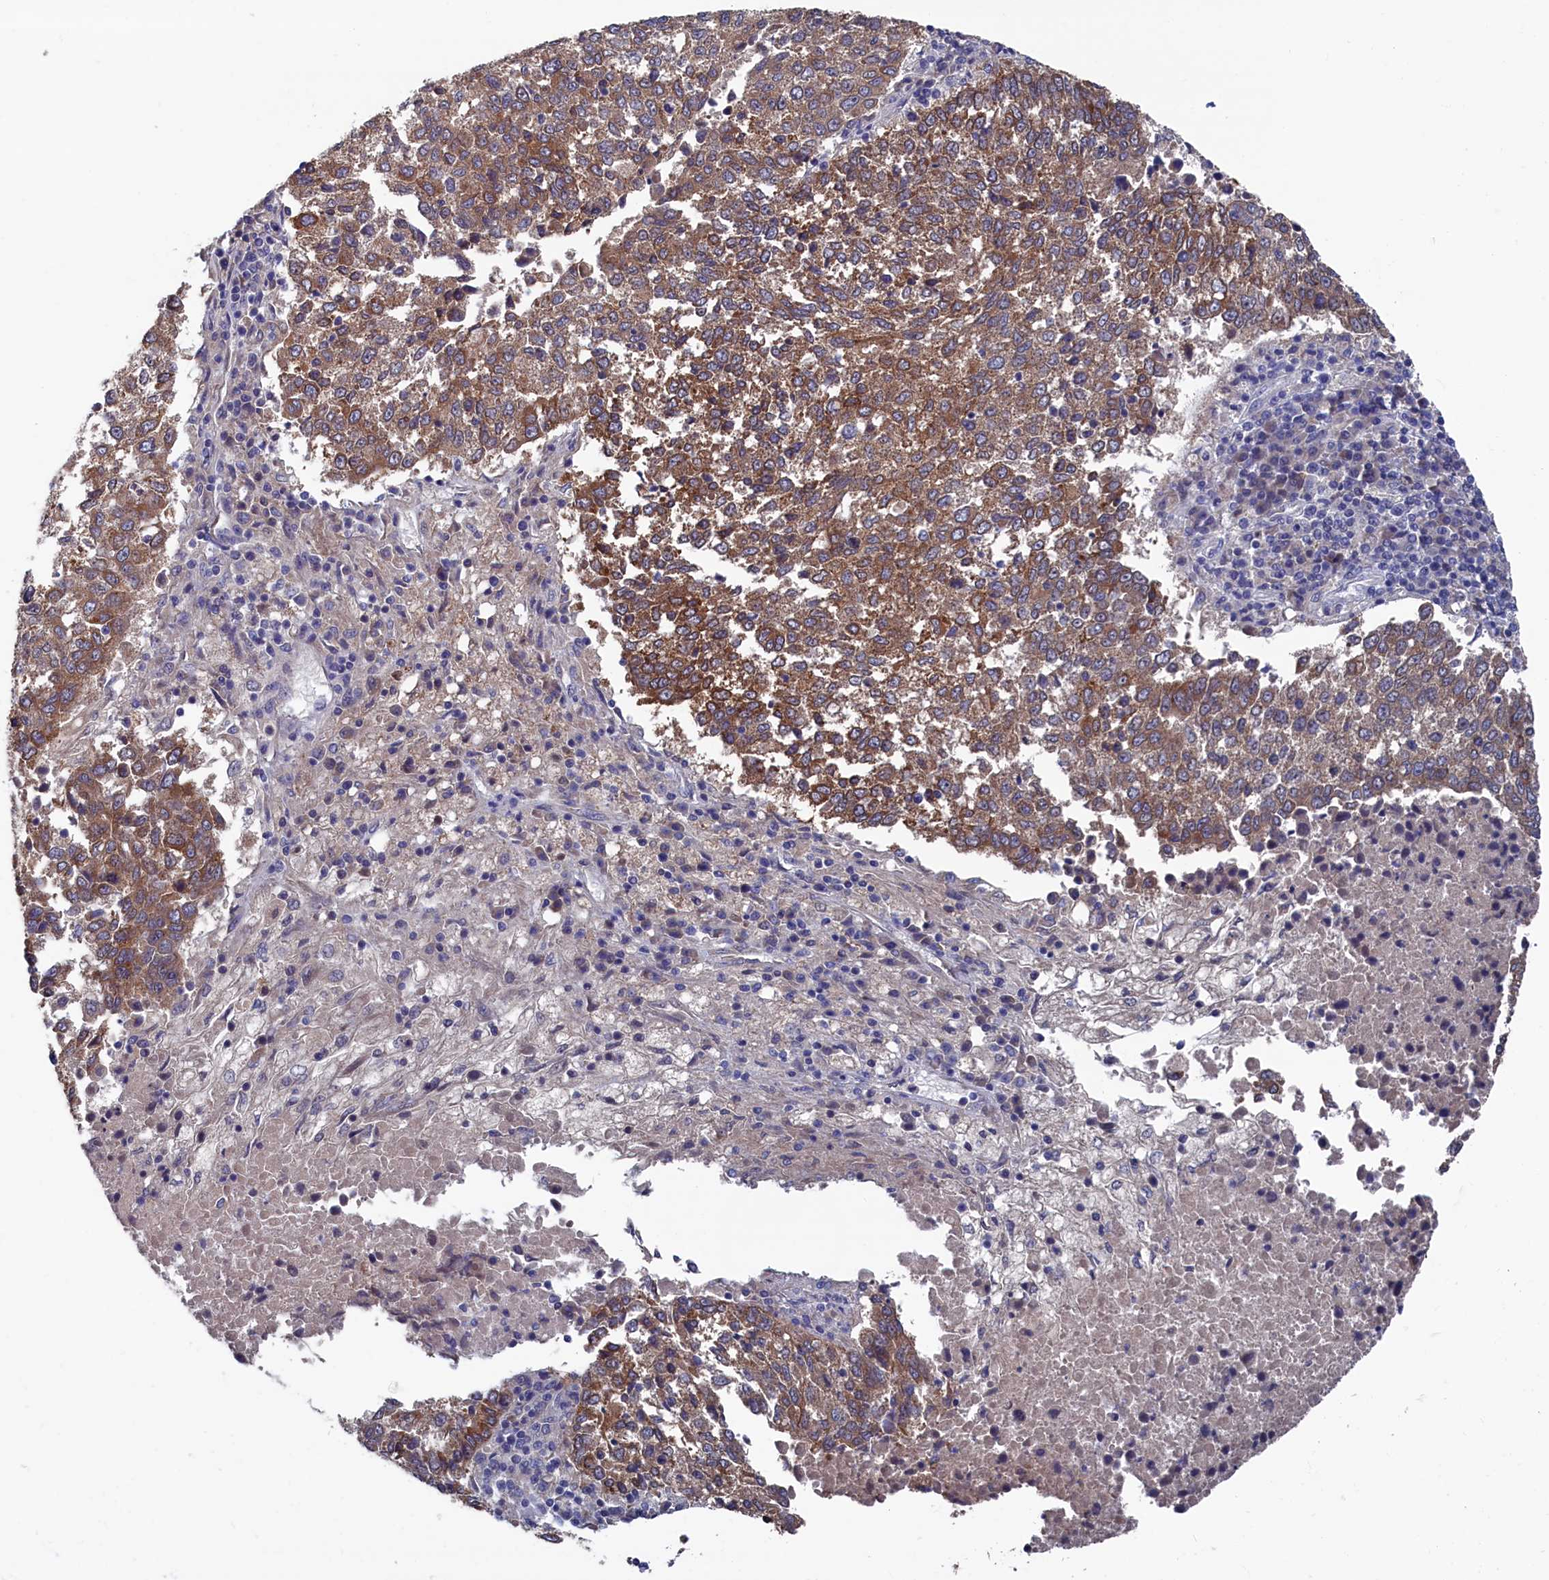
{"staining": {"intensity": "strong", "quantity": ">75%", "location": "cytoplasmic/membranous"}, "tissue": "lung cancer", "cell_type": "Tumor cells", "image_type": "cancer", "snomed": [{"axis": "morphology", "description": "Squamous cell carcinoma, NOS"}, {"axis": "topography", "description": "Lung"}], "caption": "Immunohistochemical staining of lung cancer shows strong cytoplasmic/membranous protein positivity in approximately >75% of tumor cells.", "gene": "SPATA13", "patient": {"sex": "male", "age": 73}}